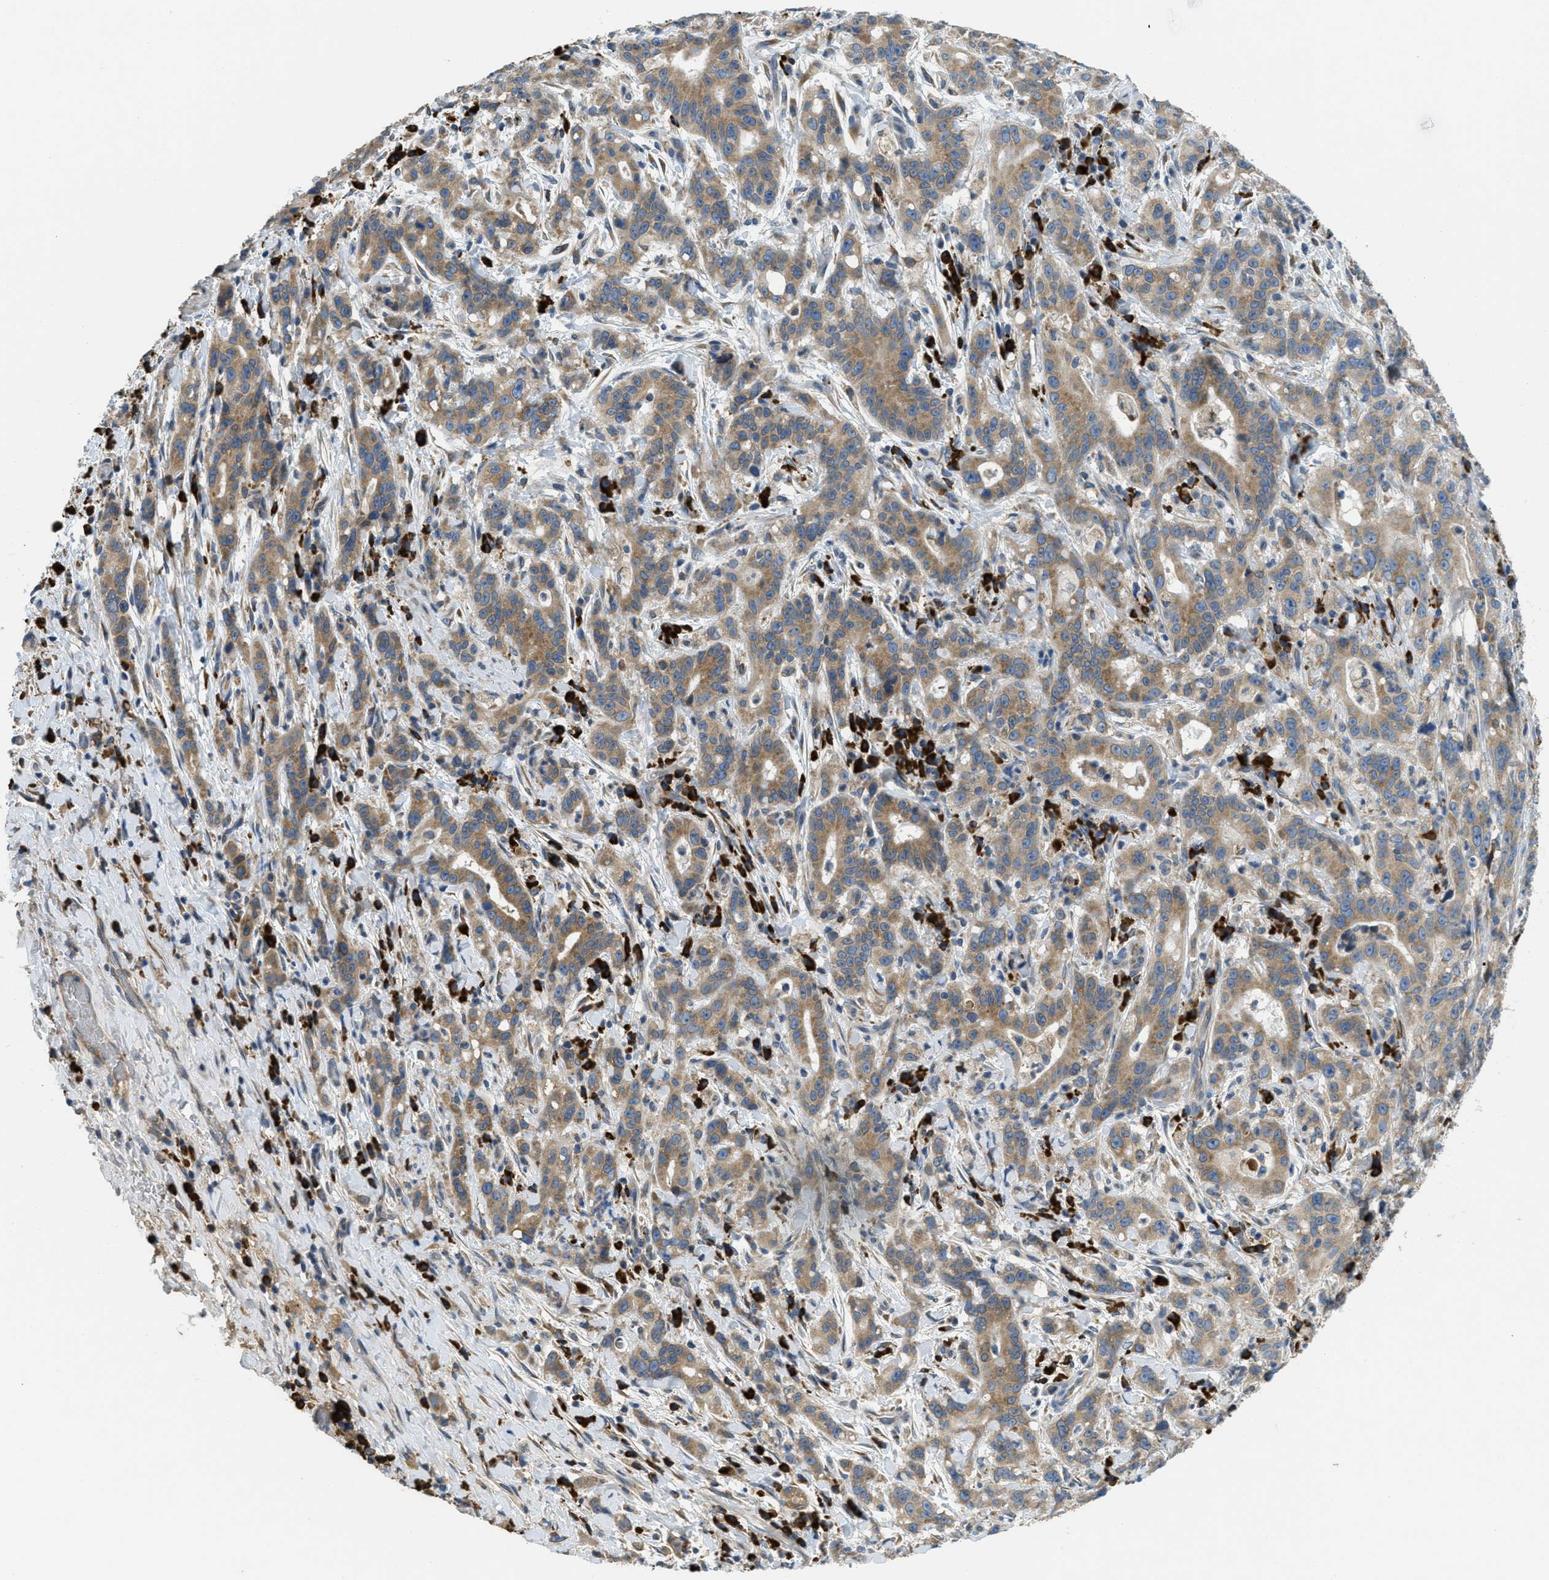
{"staining": {"intensity": "moderate", "quantity": ">75%", "location": "cytoplasmic/membranous"}, "tissue": "liver cancer", "cell_type": "Tumor cells", "image_type": "cancer", "snomed": [{"axis": "morphology", "description": "Cholangiocarcinoma"}, {"axis": "topography", "description": "Liver"}], "caption": "This micrograph reveals immunohistochemistry (IHC) staining of human liver cancer, with medium moderate cytoplasmic/membranous positivity in approximately >75% of tumor cells.", "gene": "SSR1", "patient": {"sex": "female", "age": 38}}